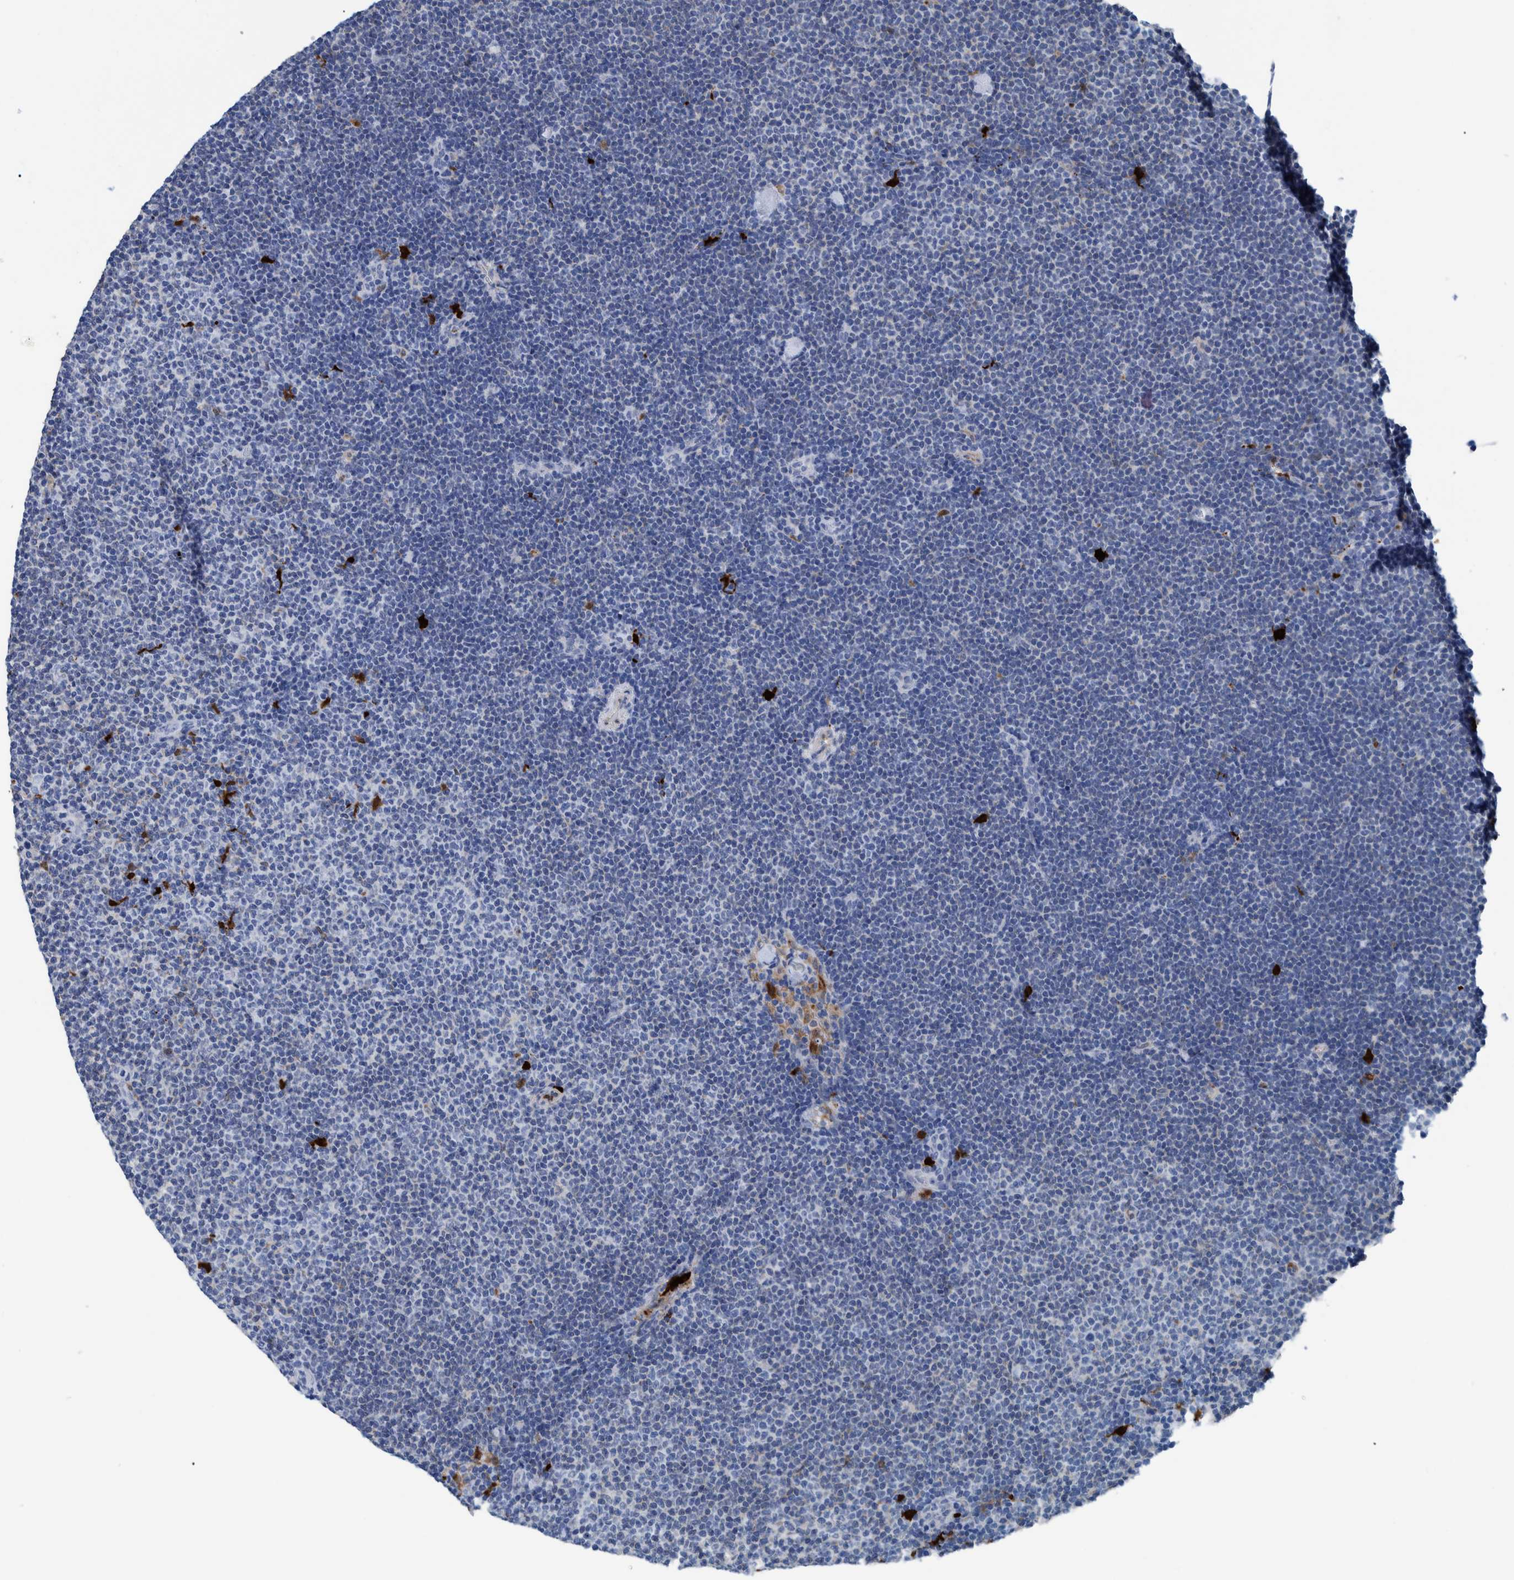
{"staining": {"intensity": "negative", "quantity": "none", "location": "none"}, "tissue": "lymphoma", "cell_type": "Tumor cells", "image_type": "cancer", "snomed": [{"axis": "morphology", "description": "Malignant lymphoma, non-Hodgkin's type, Low grade"}, {"axis": "topography", "description": "Lymph node"}], "caption": "An image of lymphoma stained for a protein displays no brown staining in tumor cells.", "gene": "IDO1", "patient": {"sex": "female", "age": 53}}